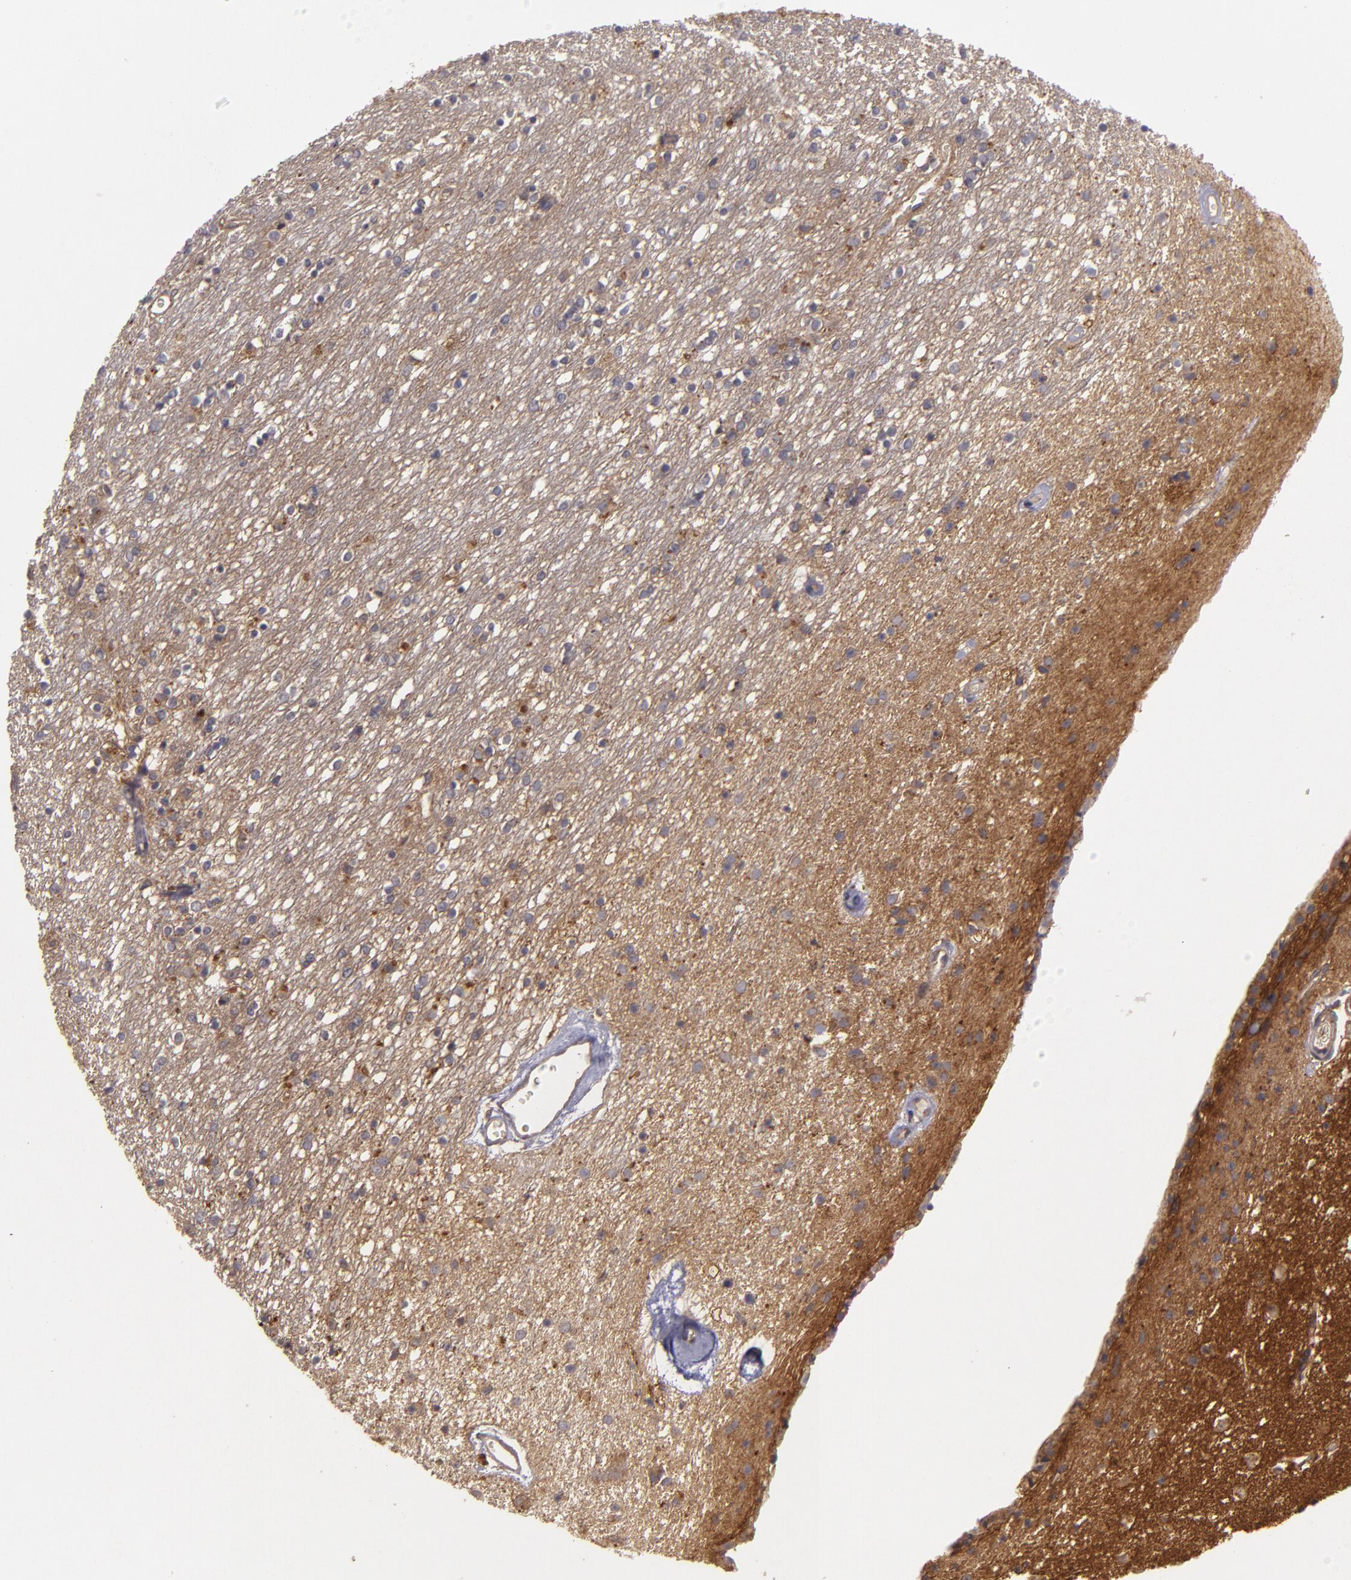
{"staining": {"intensity": "strong", "quantity": ">75%", "location": "cytoplasmic/membranous"}, "tissue": "caudate", "cell_type": "Glial cells", "image_type": "normal", "snomed": [{"axis": "morphology", "description": "Normal tissue, NOS"}, {"axis": "topography", "description": "Lateral ventricle wall"}], "caption": "Protein analysis of benign caudate displays strong cytoplasmic/membranous staining in about >75% of glial cells.", "gene": "HRAS", "patient": {"sex": "female", "age": 54}}